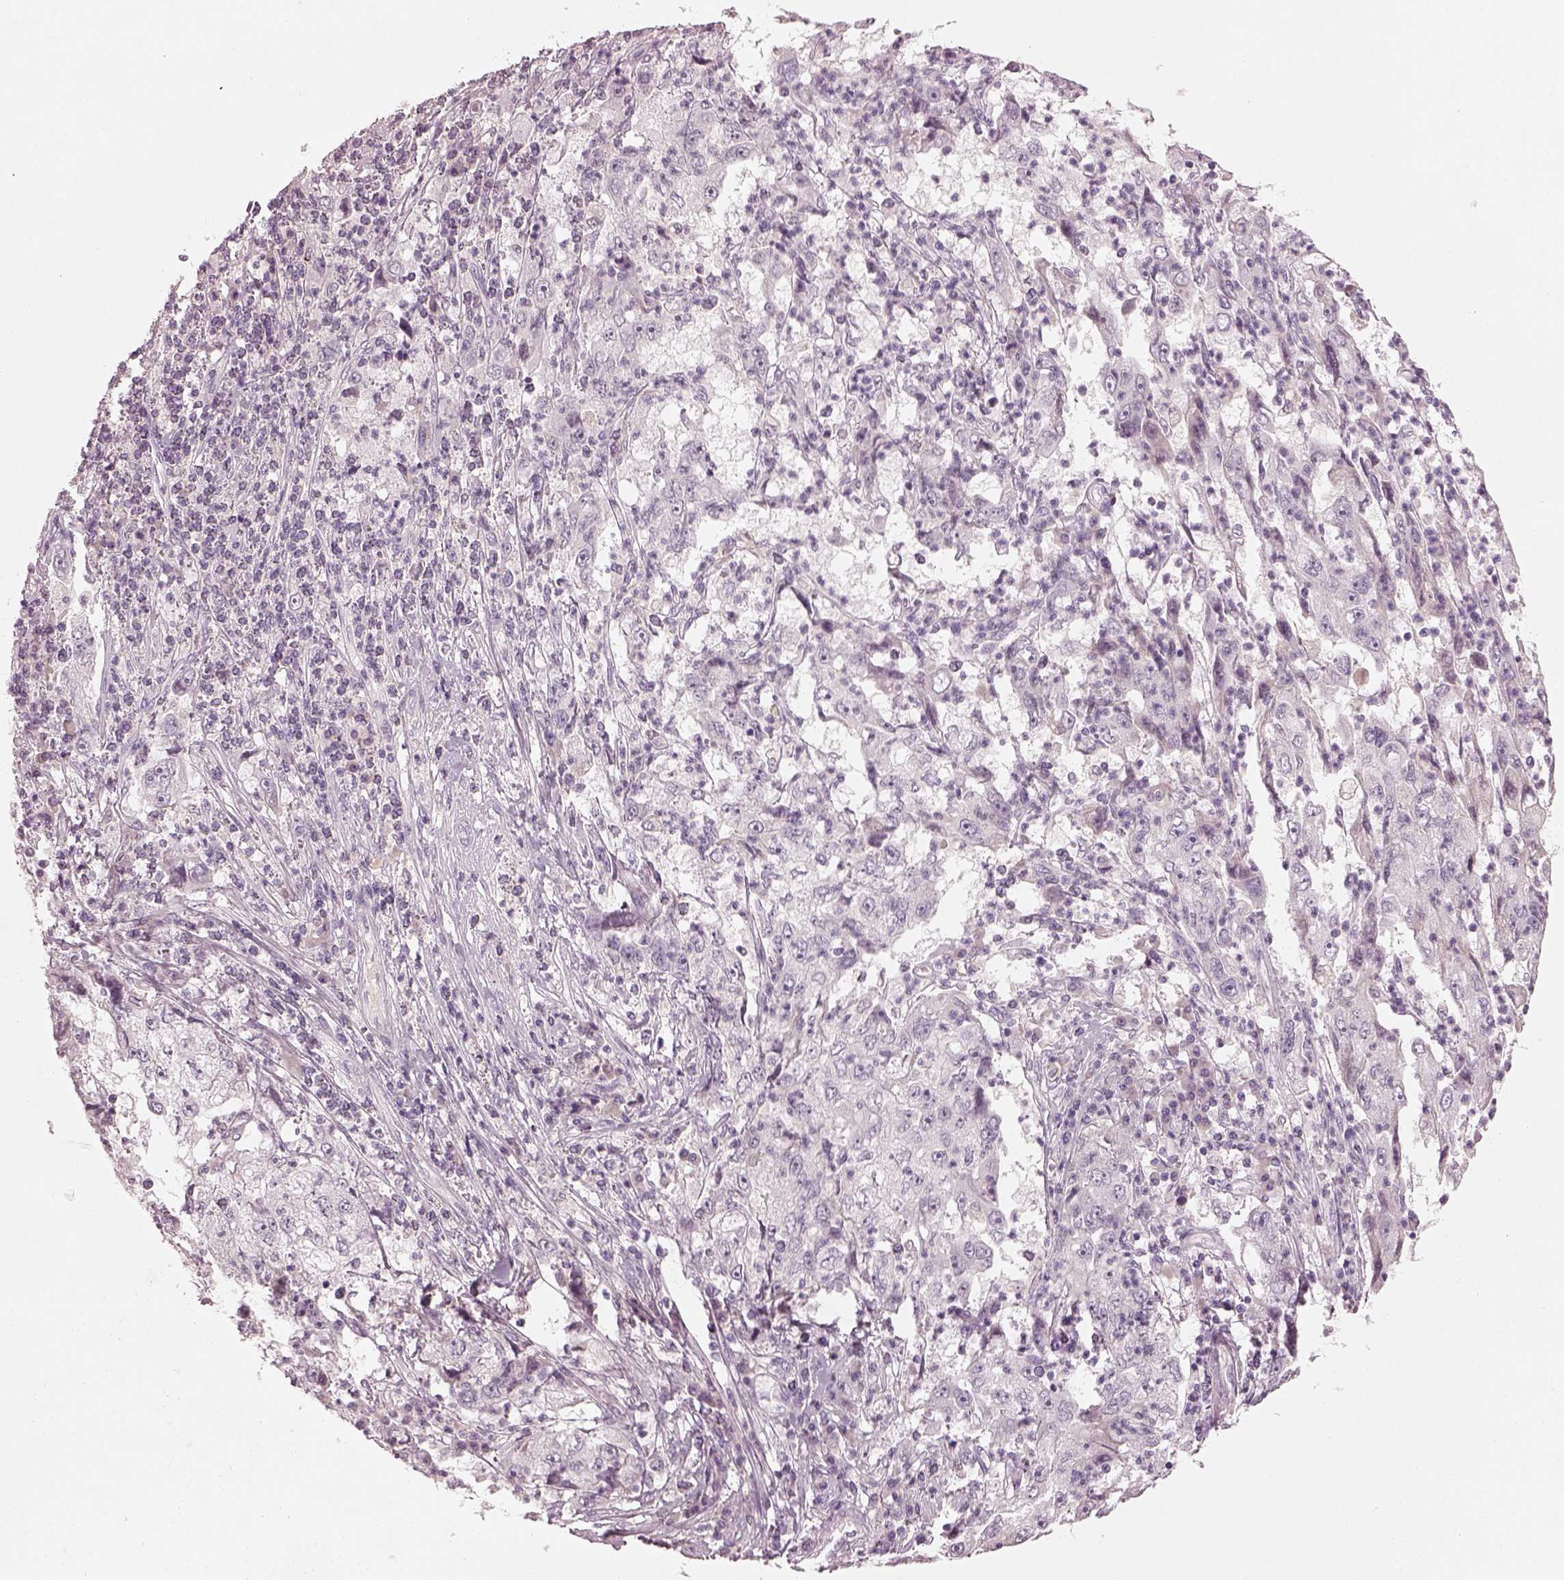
{"staining": {"intensity": "negative", "quantity": "none", "location": "none"}, "tissue": "cervical cancer", "cell_type": "Tumor cells", "image_type": "cancer", "snomed": [{"axis": "morphology", "description": "Squamous cell carcinoma, NOS"}, {"axis": "topography", "description": "Cervix"}], "caption": "This is an IHC photomicrograph of human cervical cancer (squamous cell carcinoma). There is no positivity in tumor cells.", "gene": "SPATA6L", "patient": {"sex": "female", "age": 36}}